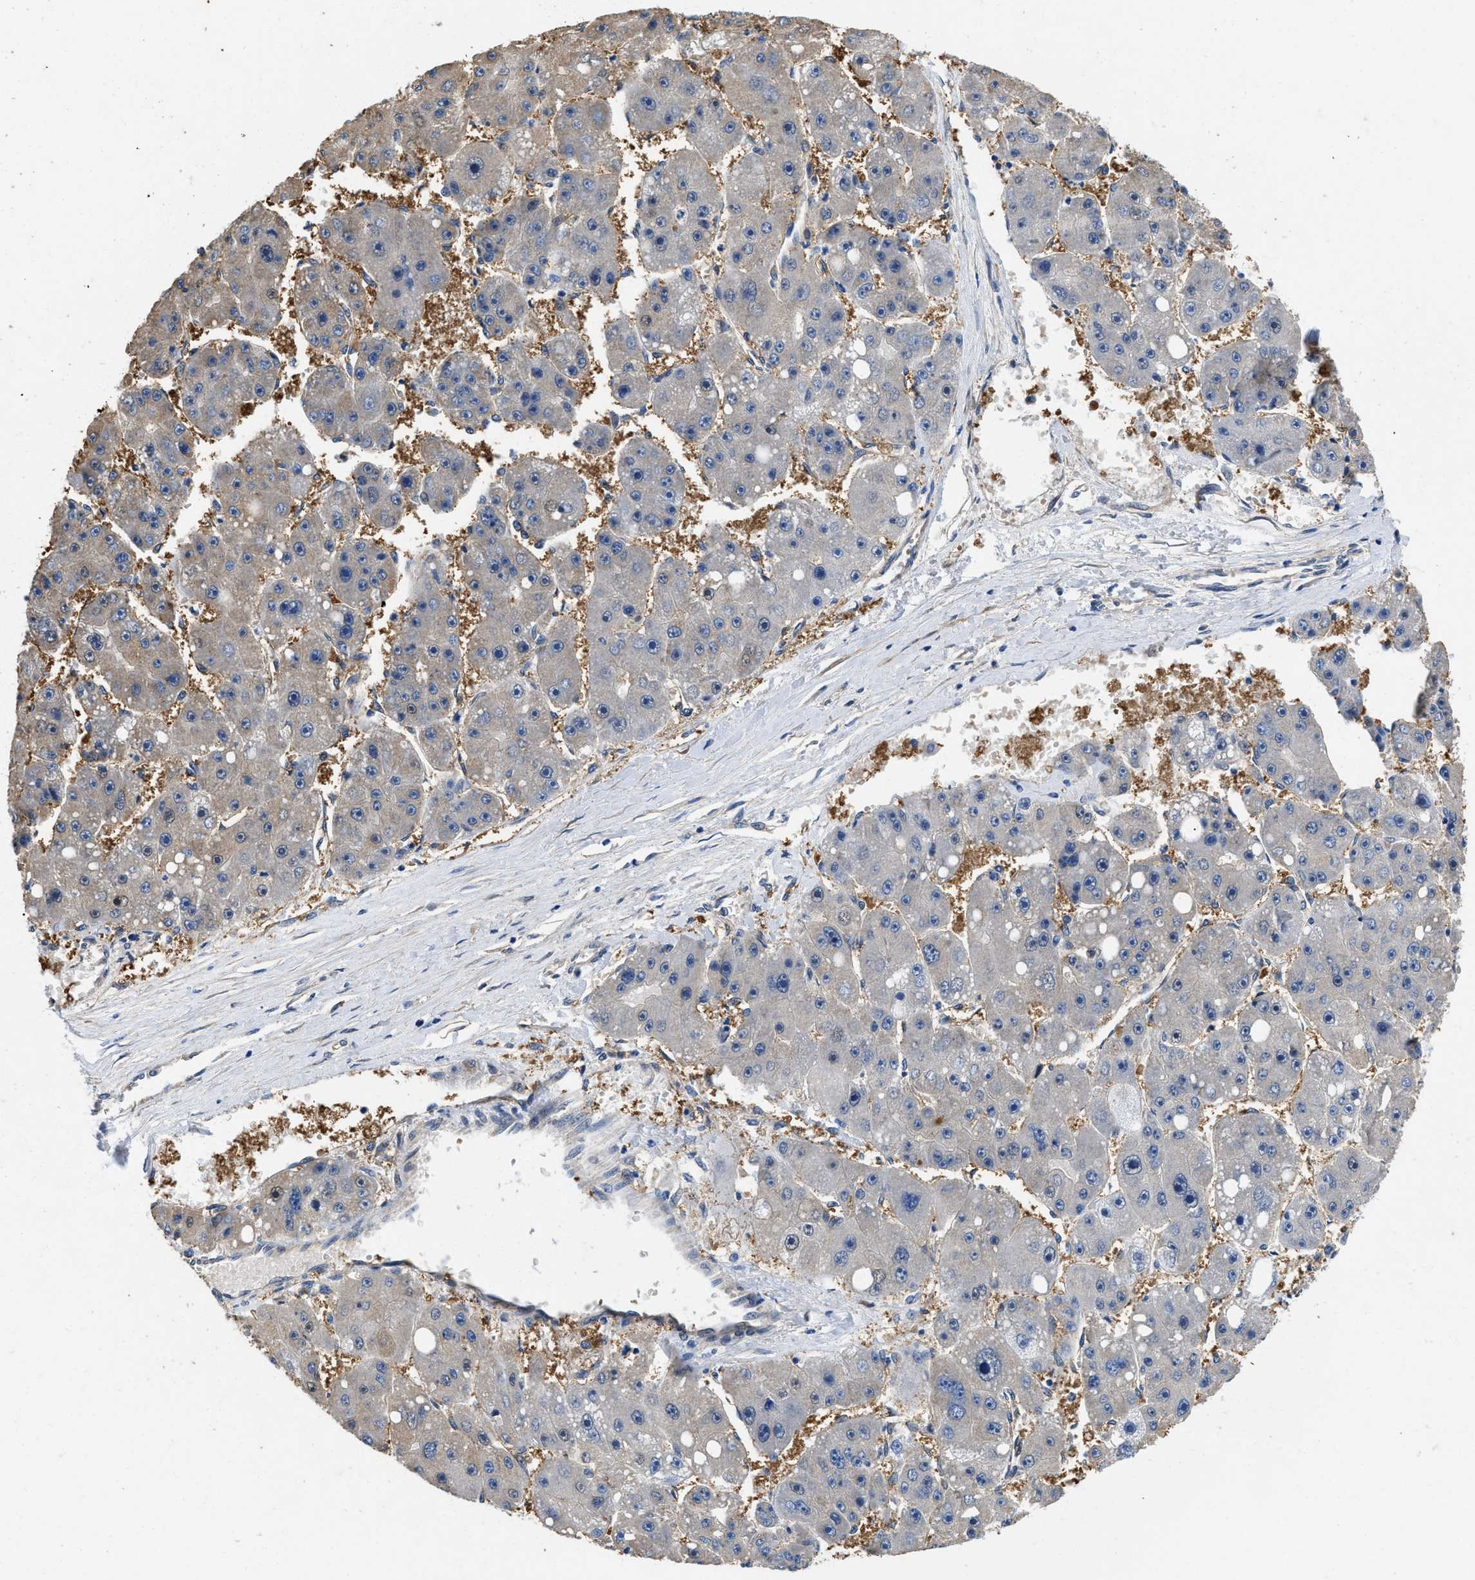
{"staining": {"intensity": "negative", "quantity": "none", "location": "none"}, "tissue": "liver cancer", "cell_type": "Tumor cells", "image_type": "cancer", "snomed": [{"axis": "morphology", "description": "Carcinoma, Hepatocellular, NOS"}, {"axis": "topography", "description": "Liver"}], "caption": "Liver cancer stained for a protein using IHC demonstrates no staining tumor cells.", "gene": "RAPH1", "patient": {"sex": "female", "age": 61}}